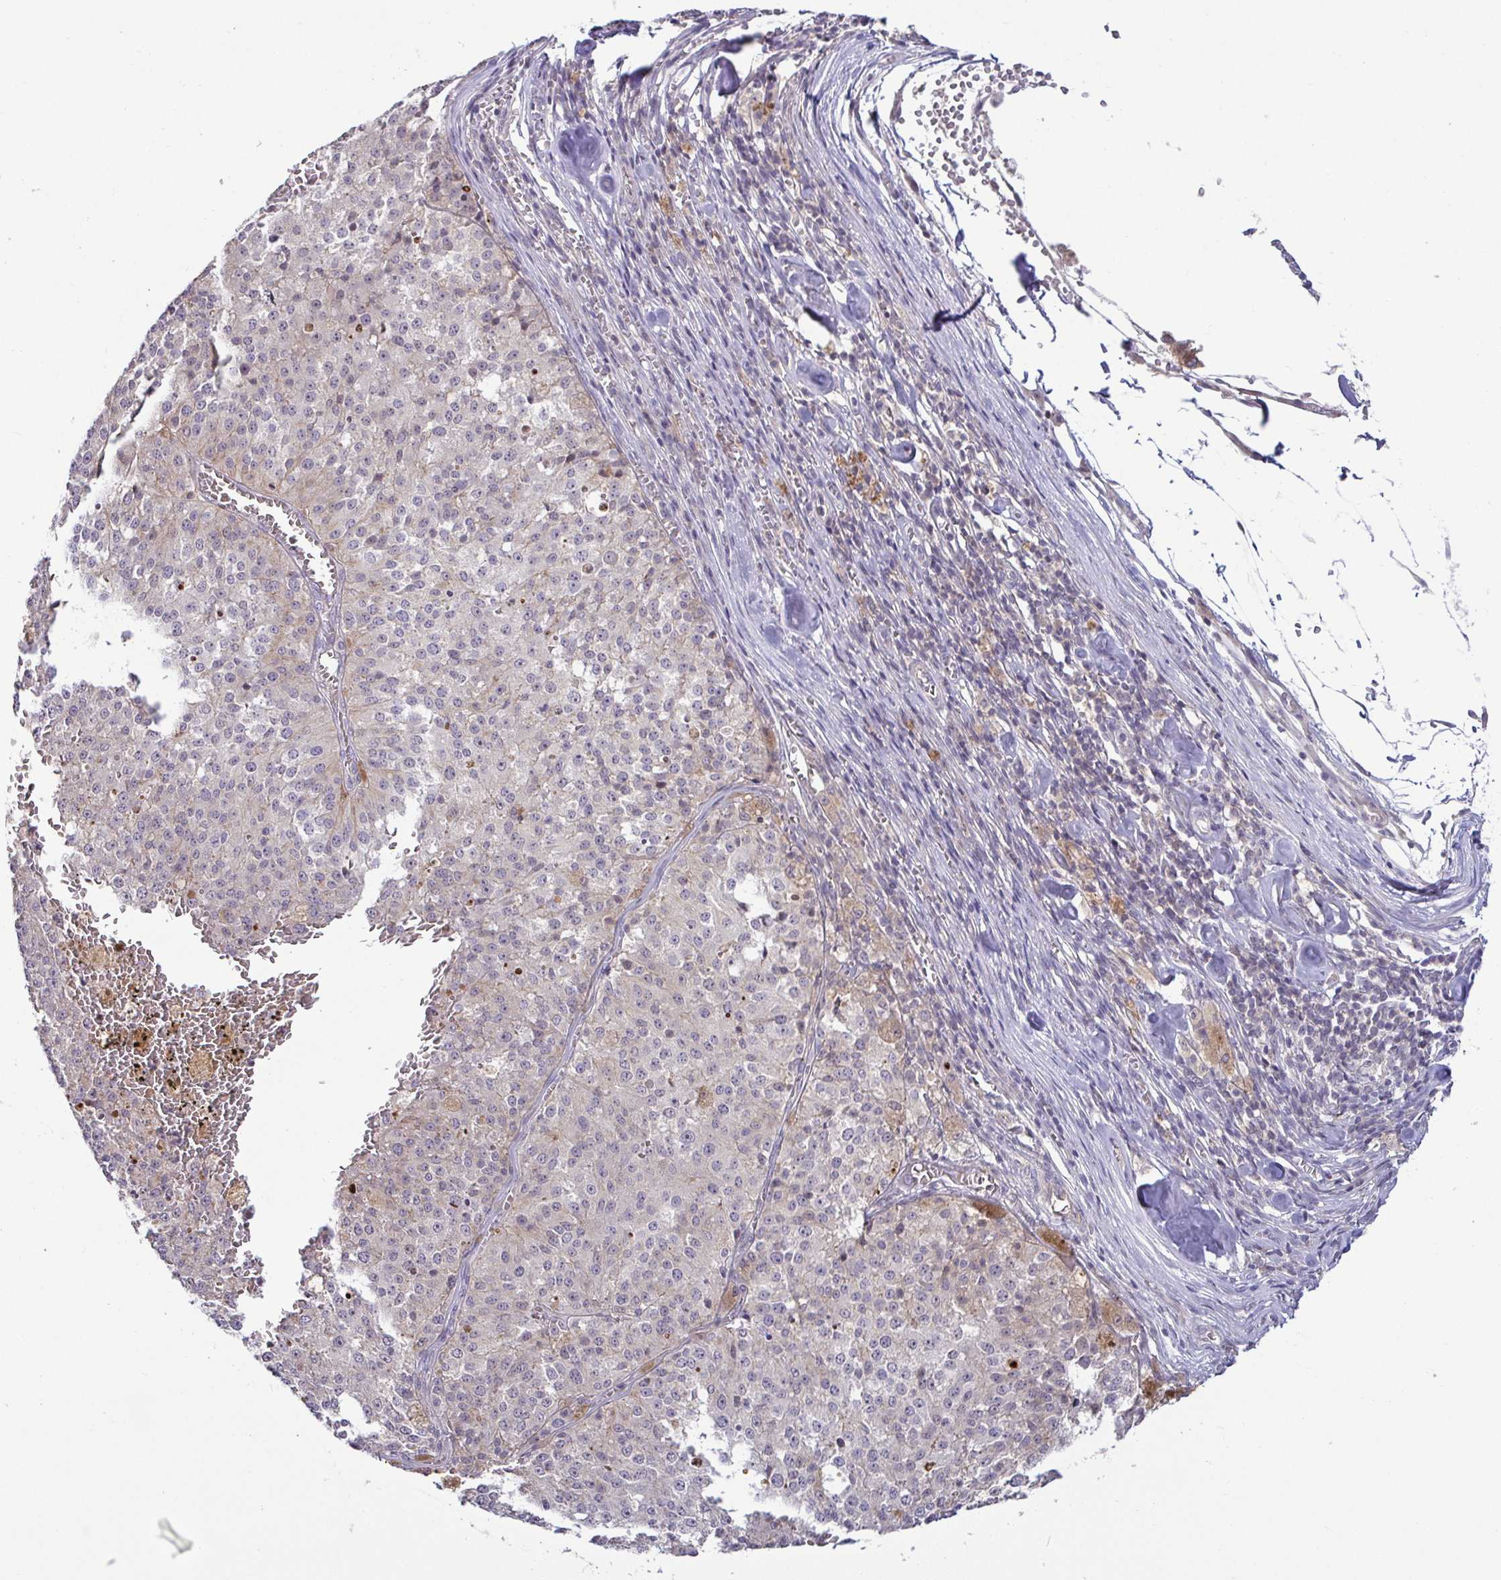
{"staining": {"intensity": "negative", "quantity": "none", "location": "none"}, "tissue": "melanoma", "cell_type": "Tumor cells", "image_type": "cancer", "snomed": [{"axis": "morphology", "description": "Malignant melanoma, Metastatic site"}, {"axis": "topography", "description": "Lymph node"}], "caption": "High power microscopy micrograph of an IHC image of malignant melanoma (metastatic site), revealing no significant staining in tumor cells.", "gene": "GSTM1", "patient": {"sex": "female", "age": 64}}